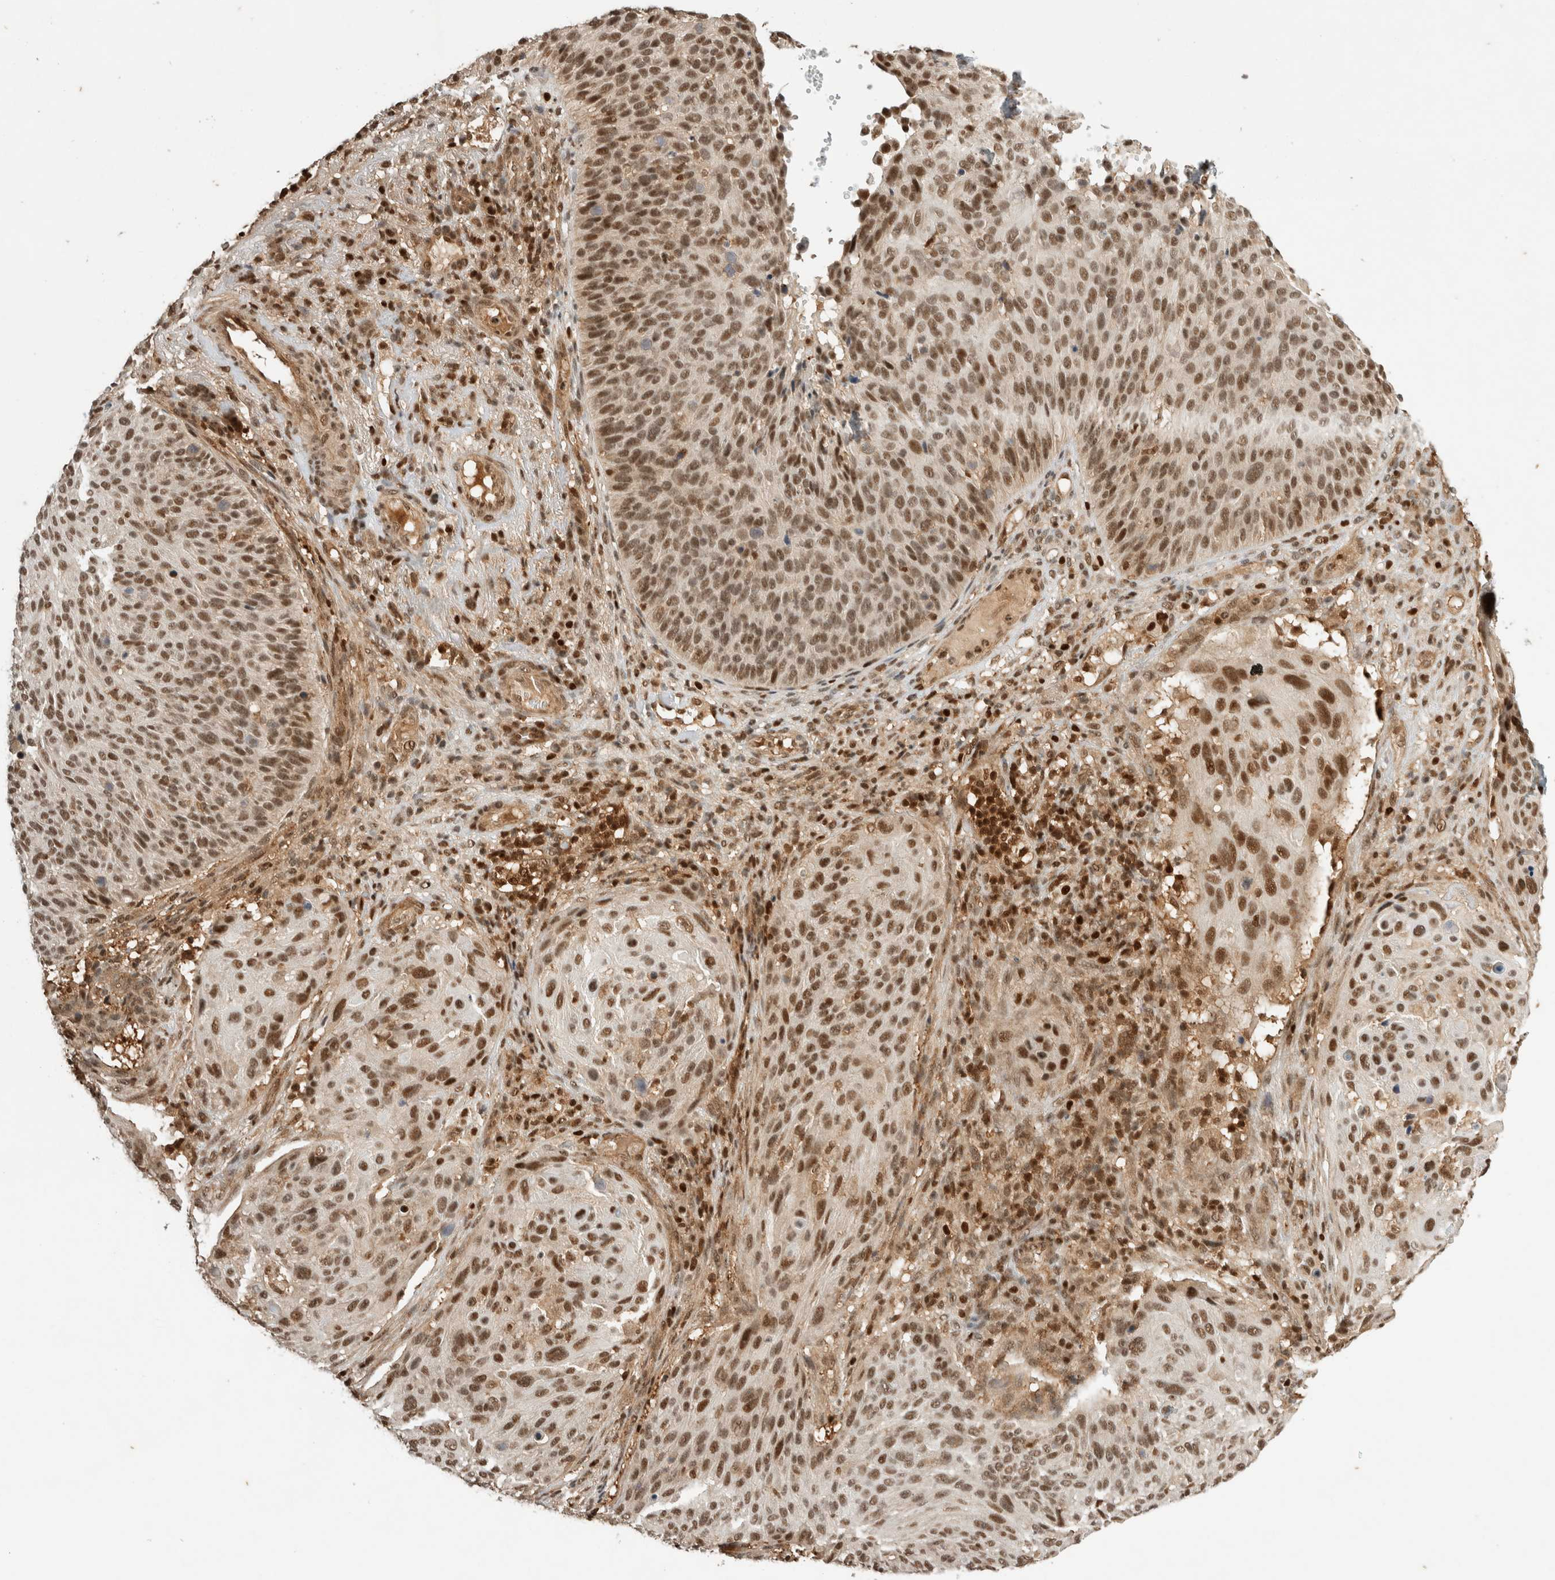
{"staining": {"intensity": "moderate", "quantity": ">75%", "location": "nuclear"}, "tissue": "cervical cancer", "cell_type": "Tumor cells", "image_type": "cancer", "snomed": [{"axis": "morphology", "description": "Squamous cell carcinoma, NOS"}, {"axis": "topography", "description": "Cervix"}], "caption": "This image shows squamous cell carcinoma (cervical) stained with IHC to label a protein in brown. The nuclear of tumor cells show moderate positivity for the protein. Nuclei are counter-stained blue.", "gene": "SNRNP40", "patient": {"sex": "female", "age": 74}}